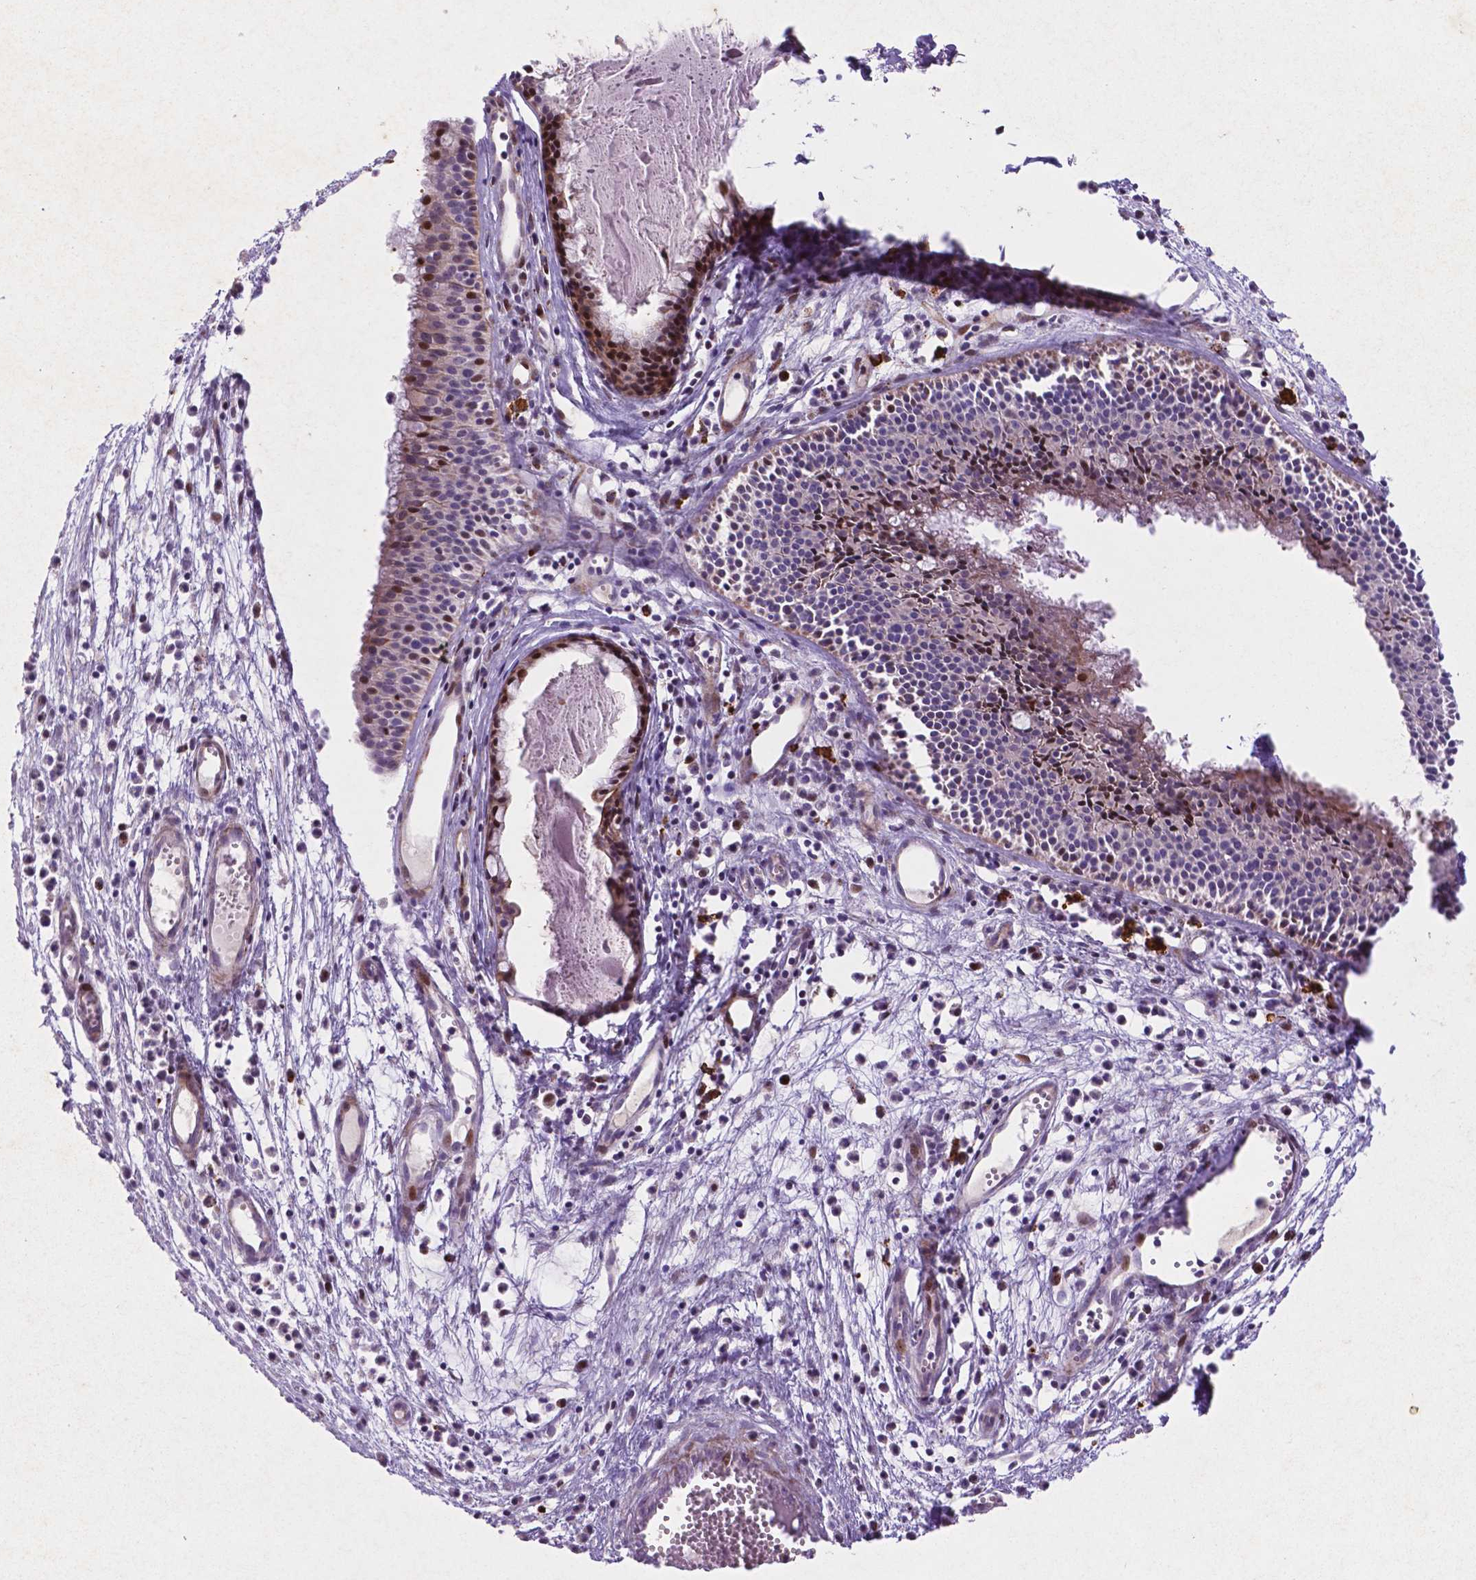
{"staining": {"intensity": "strong", "quantity": "<25%", "location": "nuclear"}, "tissue": "nasopharynx", "cell_type": "Respiratory epithelial cells", "image_type": "normal", "snomed": [{"axis": "morphology", "description": "Normal tissue, NOS"}, {"axis": "topography", "description": "Nasopharynx"}], "caption": "The micrograph exhibits immunohistochemical staining of benign nasopharynx. There is strong nuclear staining is identified in about <25% of respiratory epithelial cells. (Stains: DAB (3,3'-diaminobenzidine) in brown, nuclei in blue, Microscopy: brightfield microscopy at high magnification).", "gene": "TM4SF20", "patient": {"sex": "male", "age": 31}}